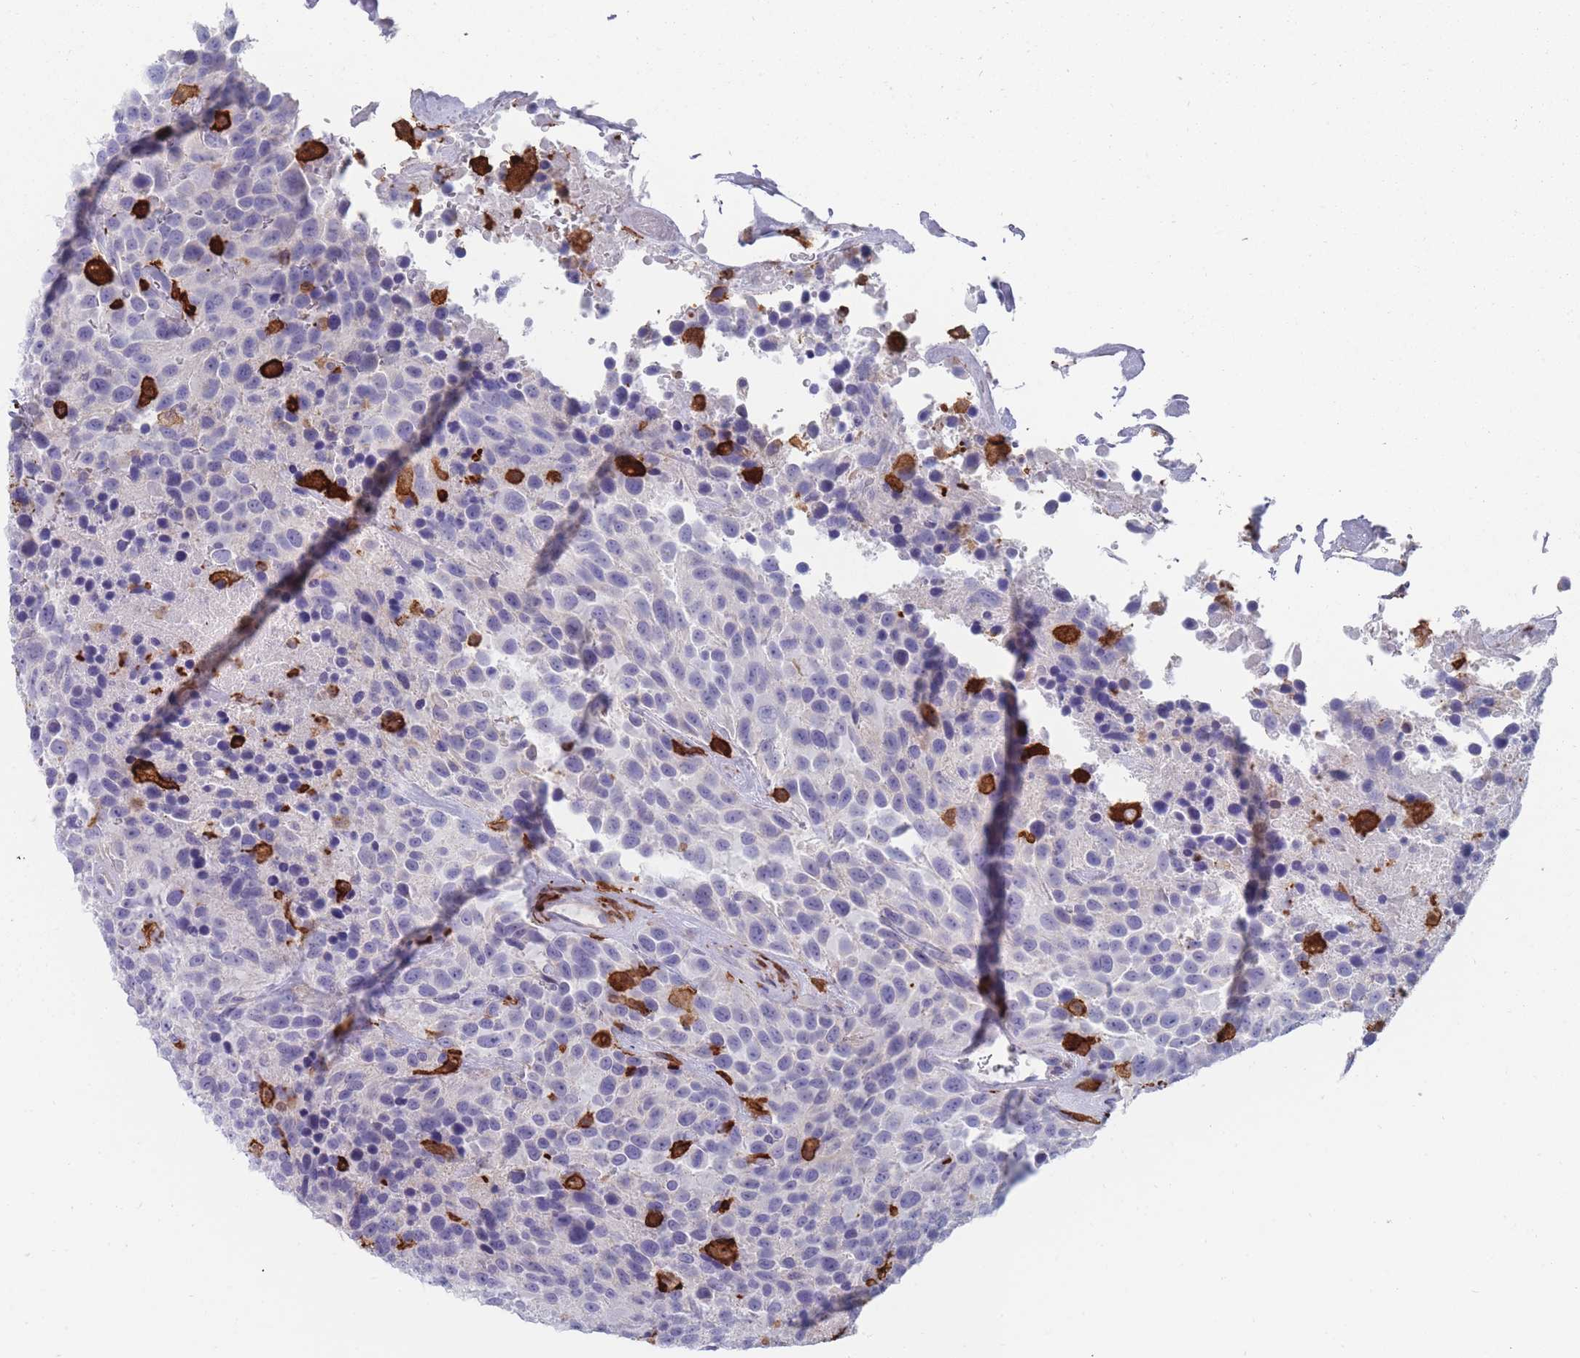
{"staining": {"intensity": "negative", "quantity": "none", "location": "none"}, "tissue": "urothelial cancer", "cell_type": "Tumor cells", "image_type": "cancer", "snomed": [{"axis": "morphology", "description": "Urothelial carcinoma, High grade"}, {"axis": "topography", "description": "Urinary bladder"}], "caption": "Immunohistochemical staining of urothelial cancer demonstrates no significant expression in tumor cells.", "gene": "AIF1", "patient": {"sex": "female", "age": 70}}